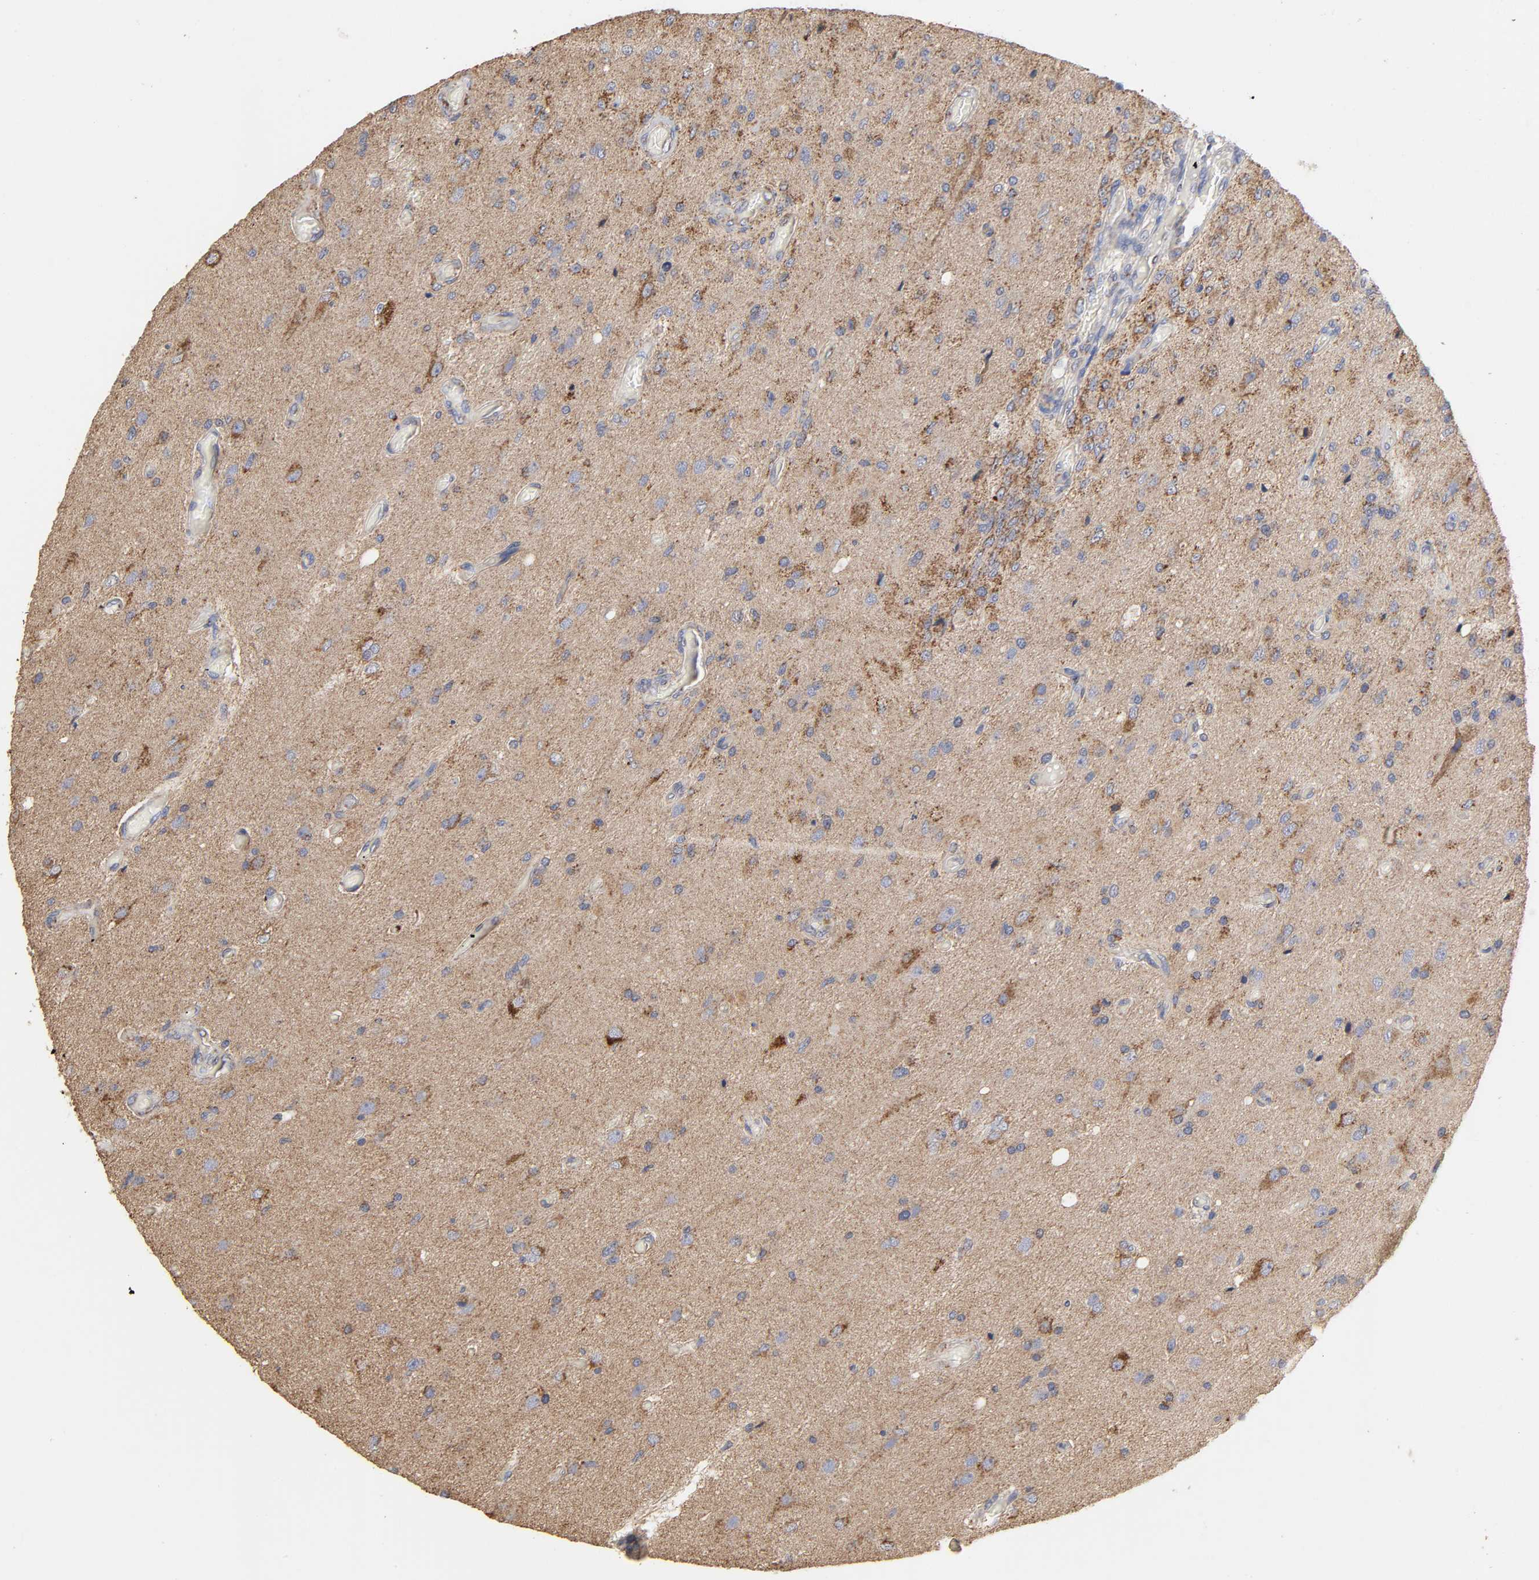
{"staining": {"intensity": "strong", "quantity": ">75%", "location": "cytoplasmic/membranous"}, "tissue": "glioma", "cell_type": "Tumor cells", "image_type": "cancer", "snomed": [{"axis": "morphology", "description": "Normal tissue, NOS"}, {"axis": "morphology", "description": "Glioma, malignant, High grade"}, {"axis": "topography", "description": "Cerebral cortex"}], "caption": "A histopathology image of human malignant high-grade glioma stained for a protein reveals strong cytoplasmic/membranous brown staining in tumor cells.", "gene": "CYCS", "patient": {"sex": "male", "age": 77}}